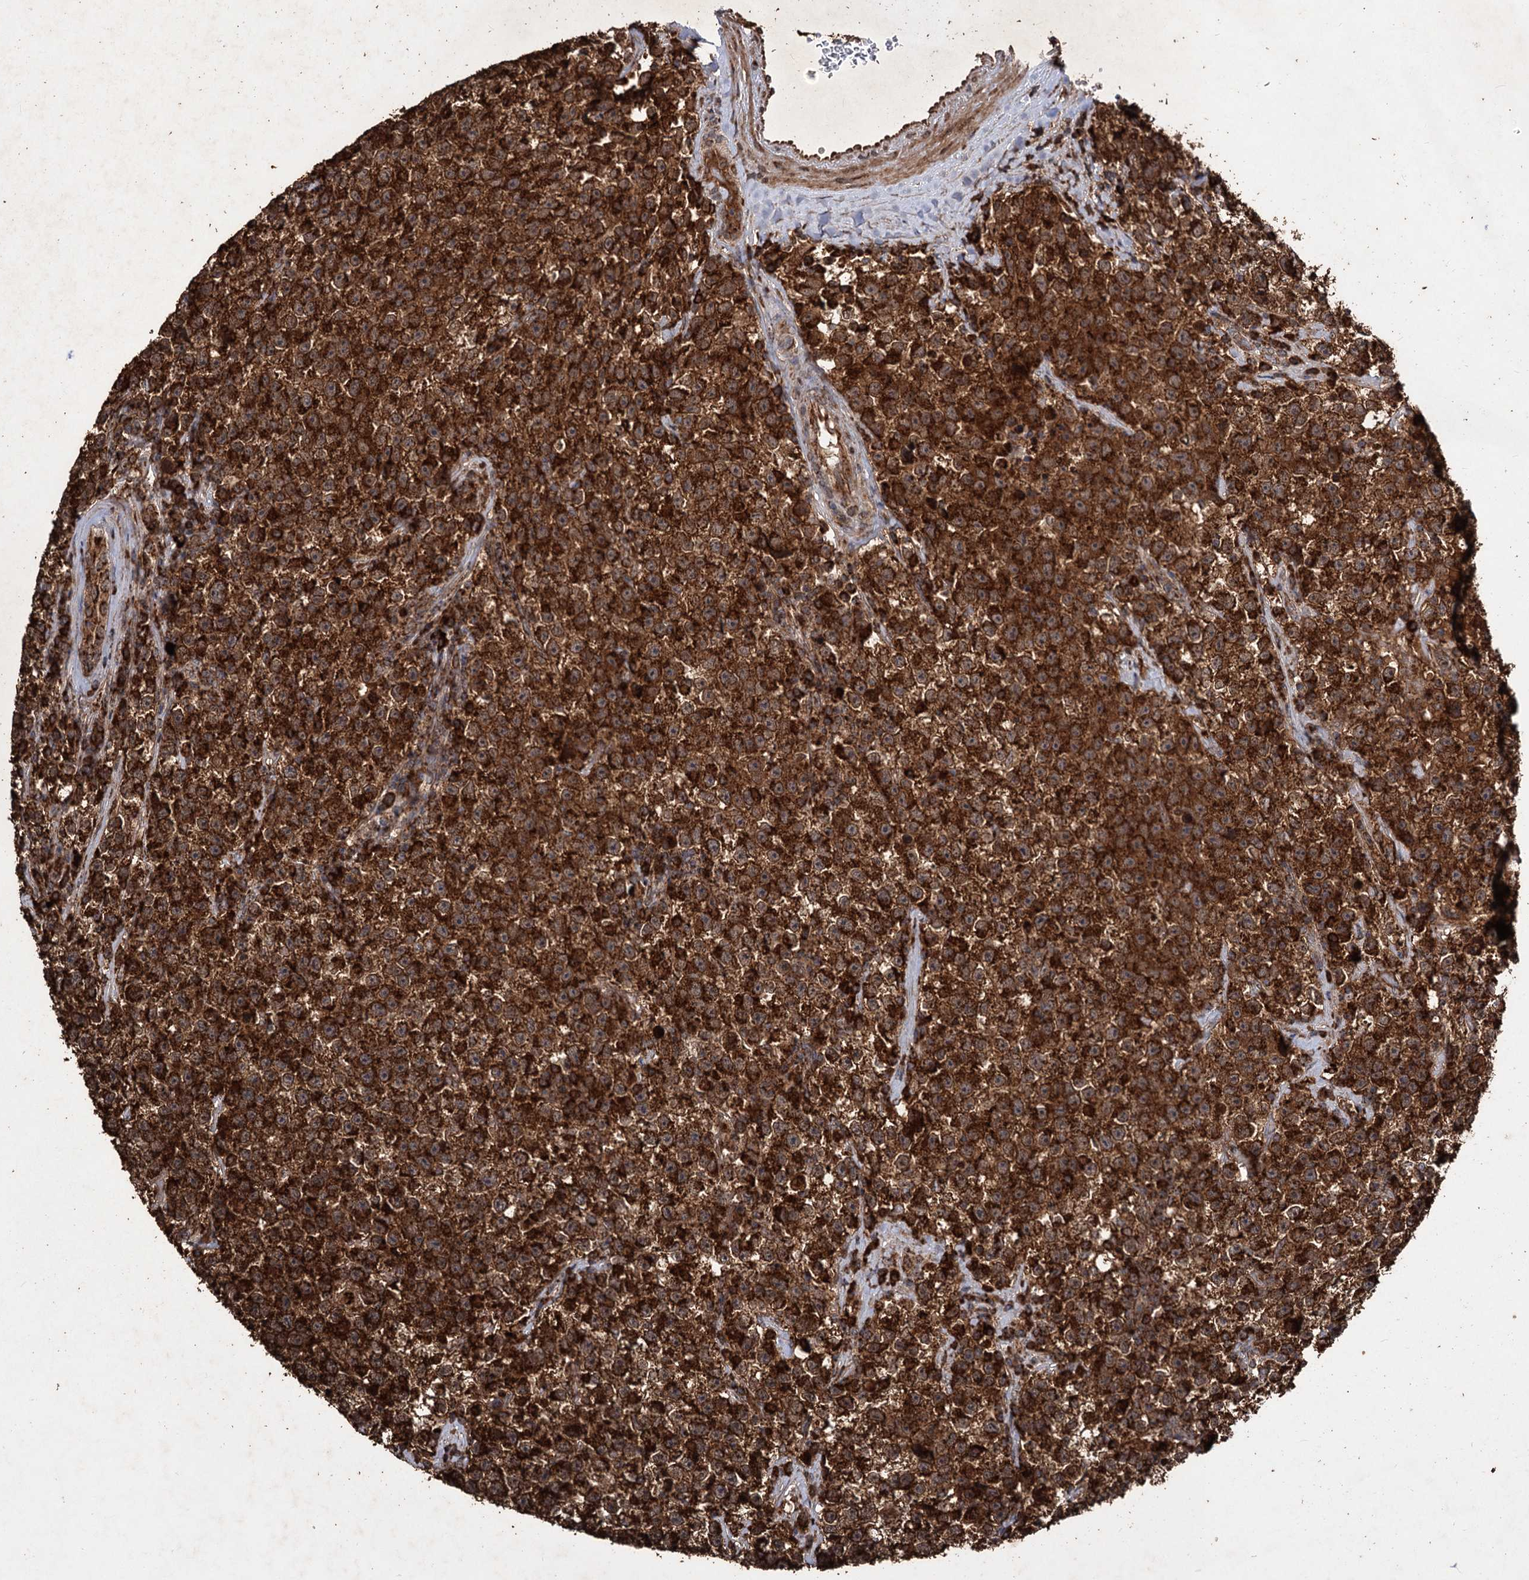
{"staining": {"intensity": "strong", "quantity": ">75%", "location": "cytoplasmic/membranous"}, "tissue": "testis cancer", "cell_type": "Tumor cells", "image_type": "cancer", "snomed": [{"axis": "morphology", "description": "Seminoma, NOS"}, {"axis": "topography", "description": "Testis"}], "caption": "Strong cytoplasmic/membranous expression for a protein is present in about >75% of tumor cells of testis cancer (seminoma) using immunohistochemistry.", "gene": "IPO4", "patient": {"sex": "male", "age": 22}}